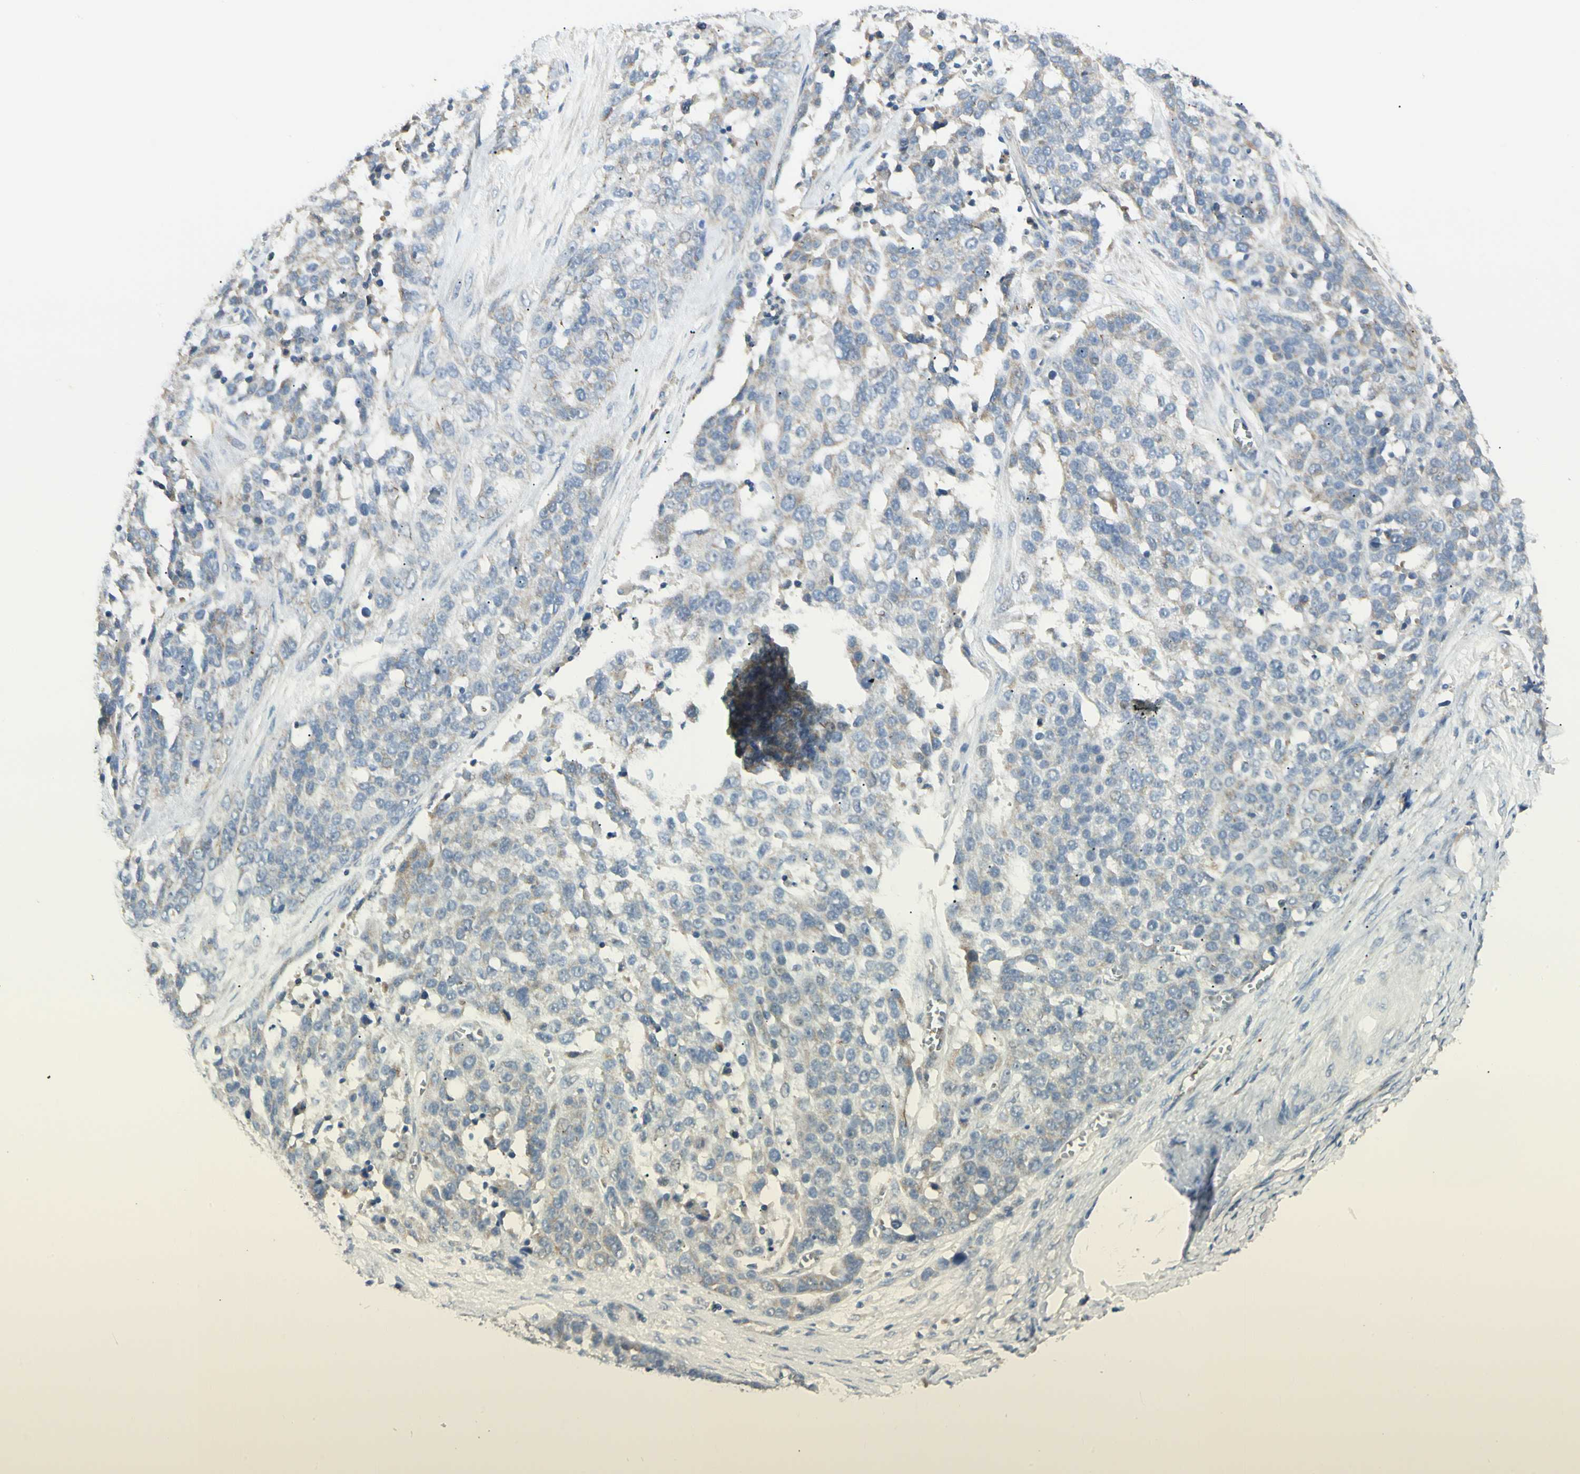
{"staining": {"intensity": "weak", "quantity": "<25%", "location": "cytoplasmic/membranous"}, "tissue": "ovarian cancer", "cell_type": "Tumor cells", "image_type": "cancer", "snomed": [{"axis": "morphology", "description": "Cystadenocarcinoma, serous, NOS"}, {"axis": "topography", "description": "Ovary"}], "caption": "Tumor cells are negative for protein expression in human ovarian cancer (serous cystadenocarcinoma).", "gene": "ALDH18A1", "patient": {"sex": "female", "age": 44}}